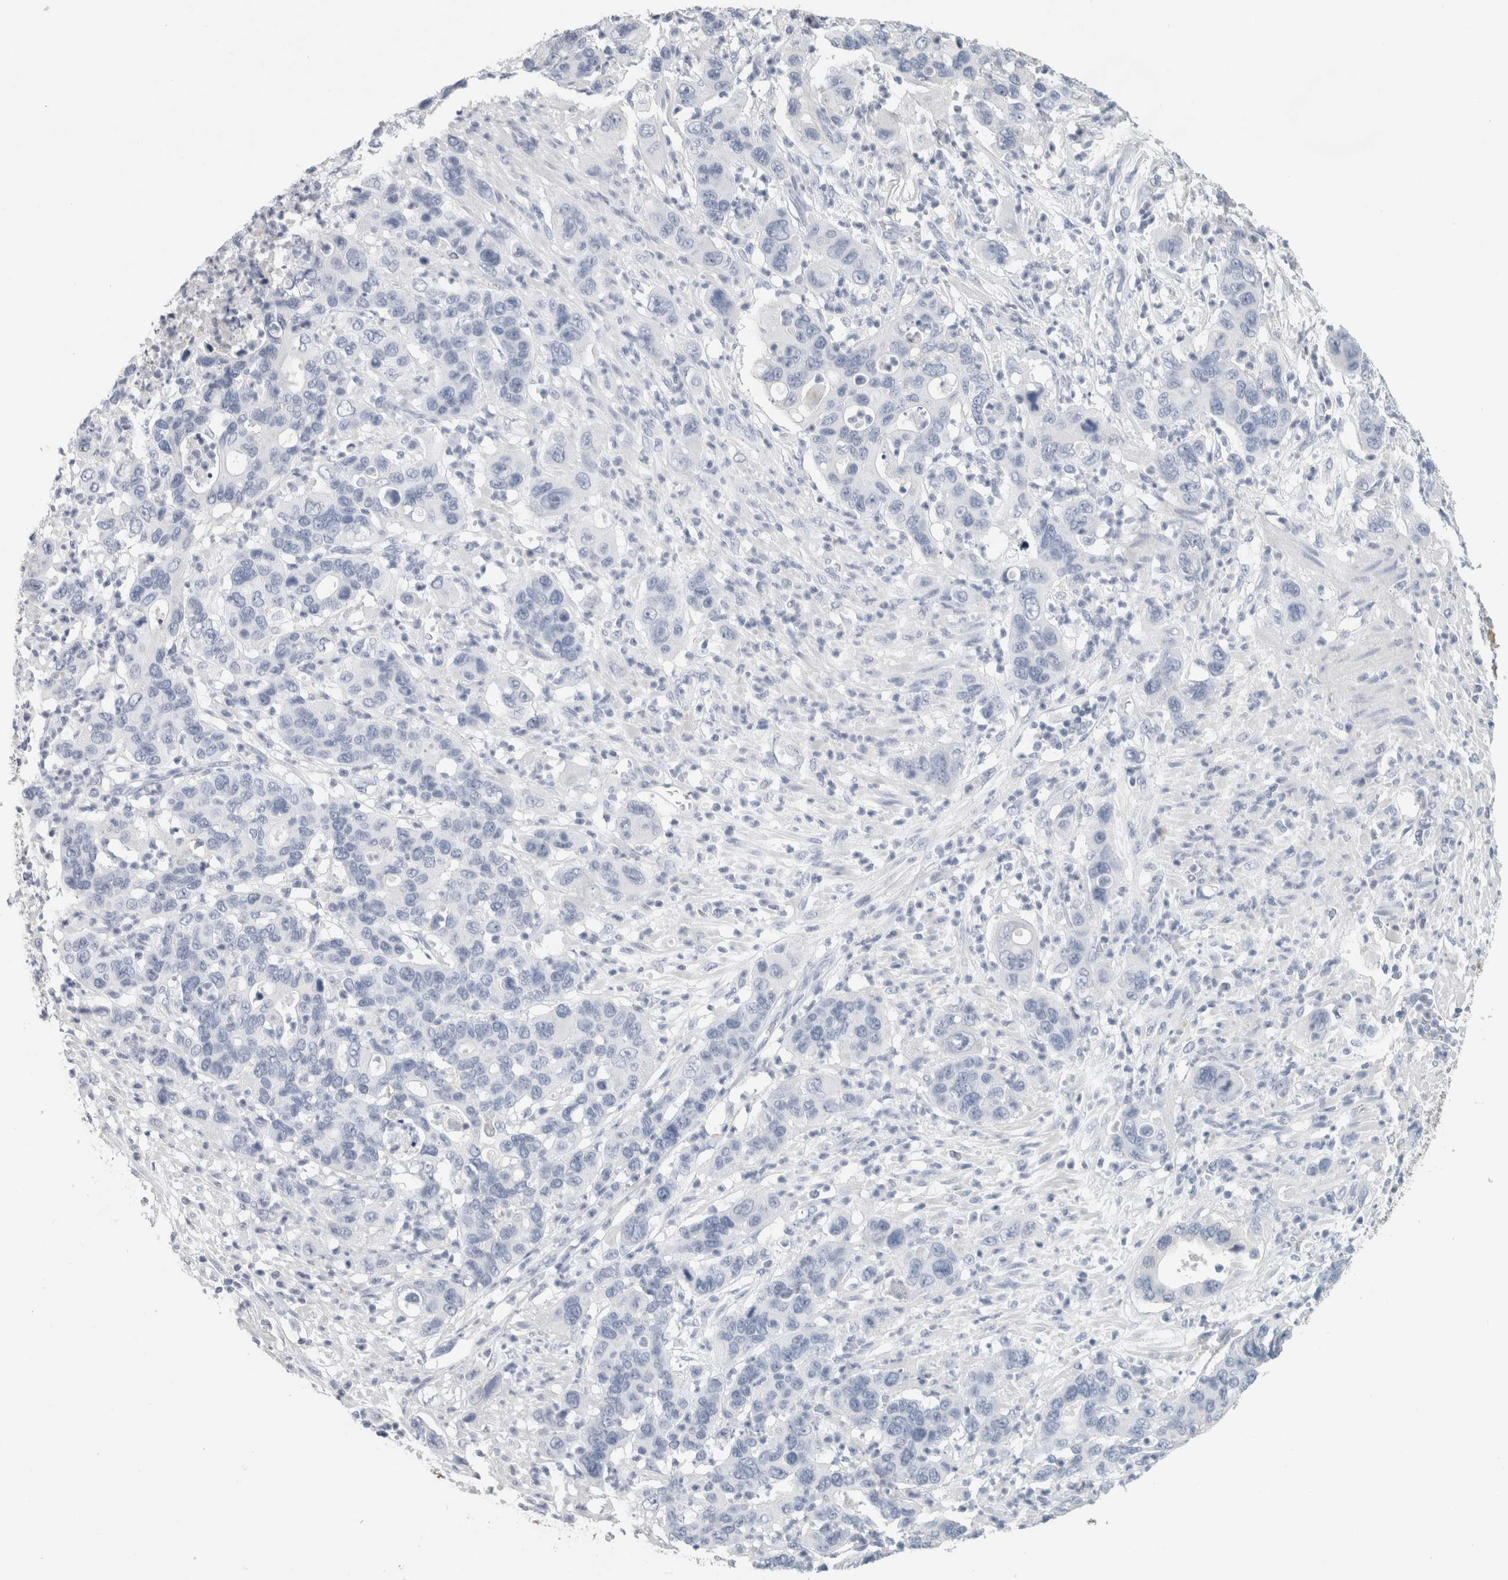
{"staining": {"intensity": "negative", "quantity": "none", "location": "none"}, "tissue": "pancreatic cancer", "cell_type": "Tumor cells", "image_type": "cancer", "snomed": [{"axis": "morphology", "description": "Adenocarcinoma, NOS"}, {"axis": "topography", "description": "Pancreas"}], "caption": "The immunohistochemistry (IHC) image has no significant positivity in tumor cells of pancreatic cancer (adenocarcinoma) tissue.", "gene": "TSPAN8", "patient": {"sex": "female", "age": 71}}